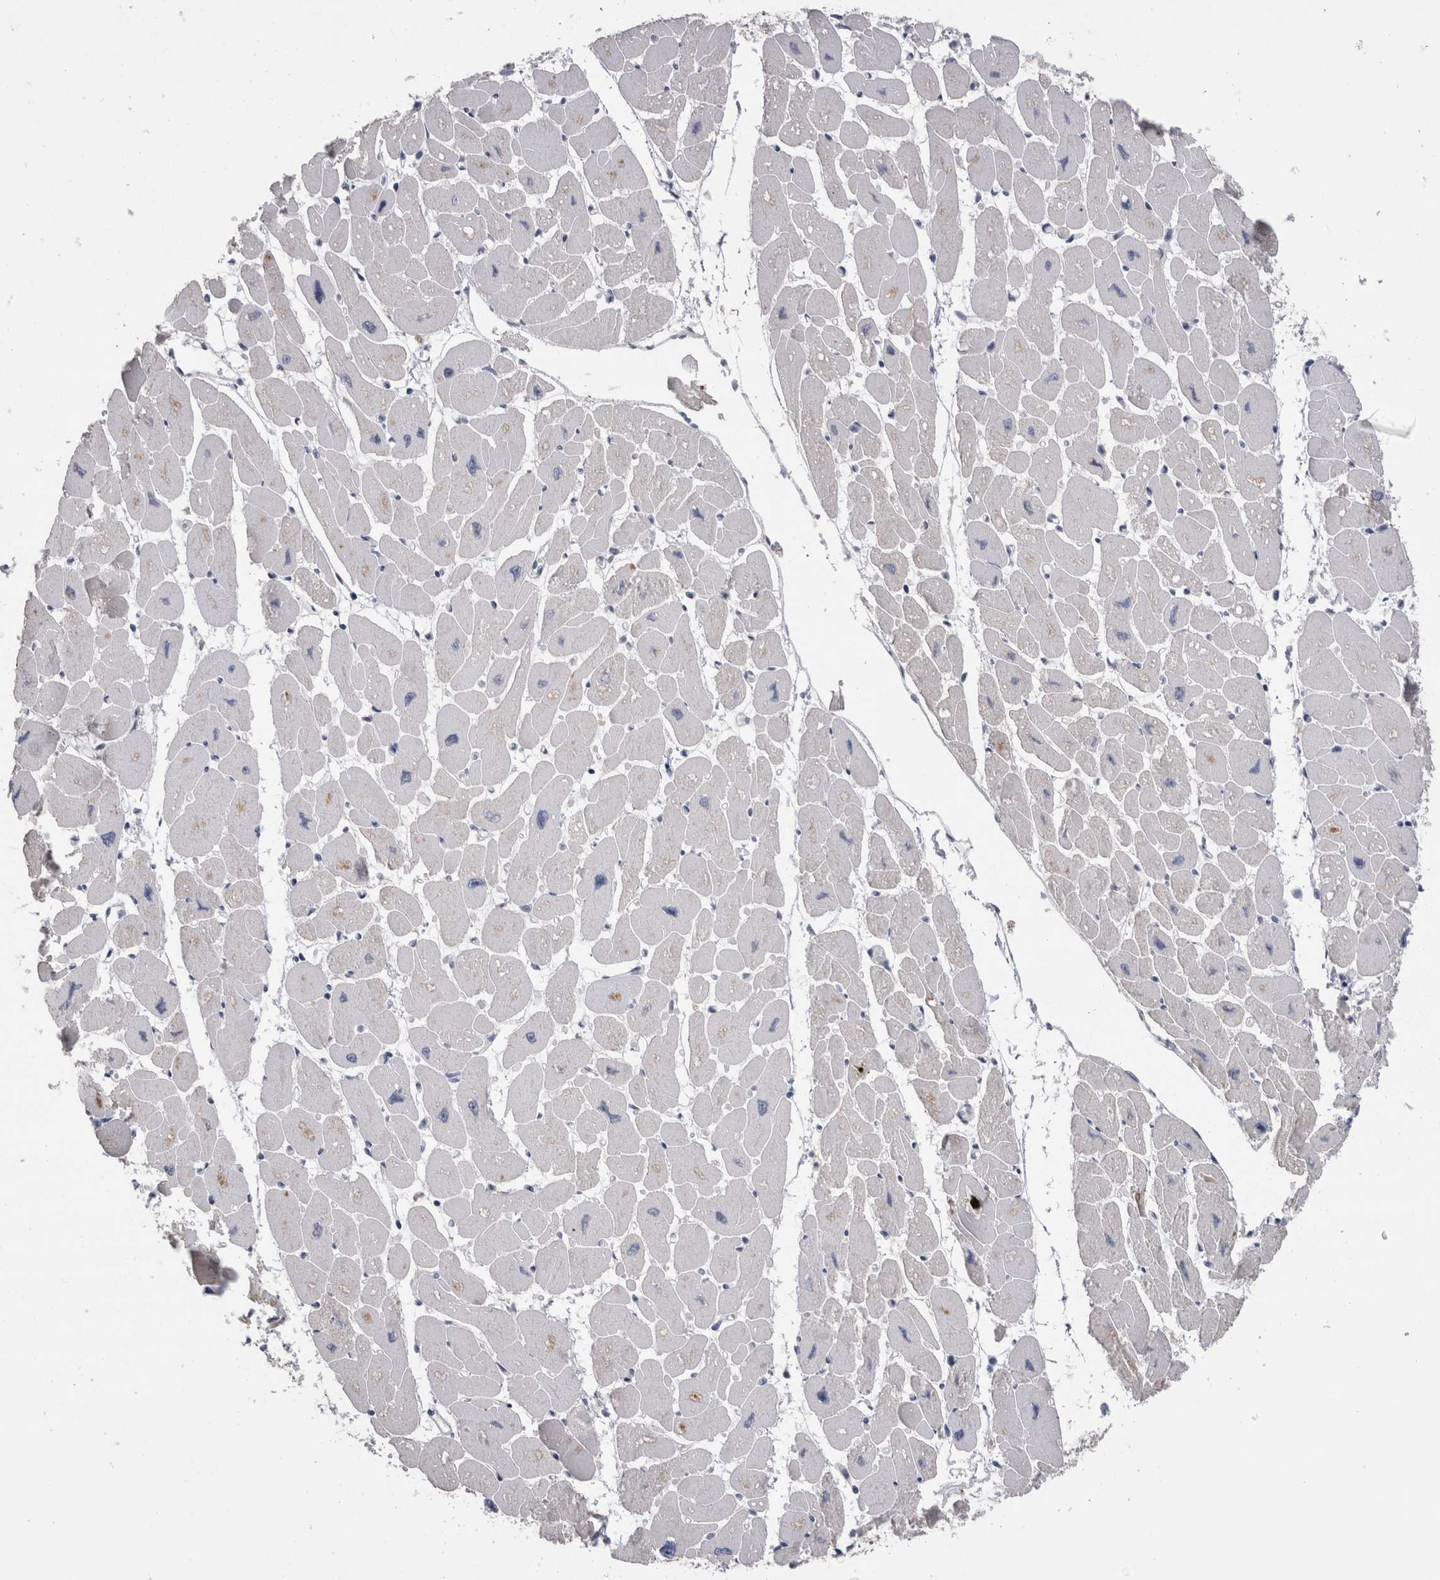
{"staining": {"intensity": "negative", "quantity": "none", "location": "none"}, "tissue": "heart muscle", "cell_type": "Cardiomyocytes", "image_type": "normal", "snomed": [{"axis": "morphology", "description": "Normal tissue, NOS"}, {"axis": "topography", "description": "Heart"}], "caption": "Cardiomyocytes show no significant positivity in benign heart muscle.", "gene": "REG1A", "patient": {"sex": "female", "age": 54}}